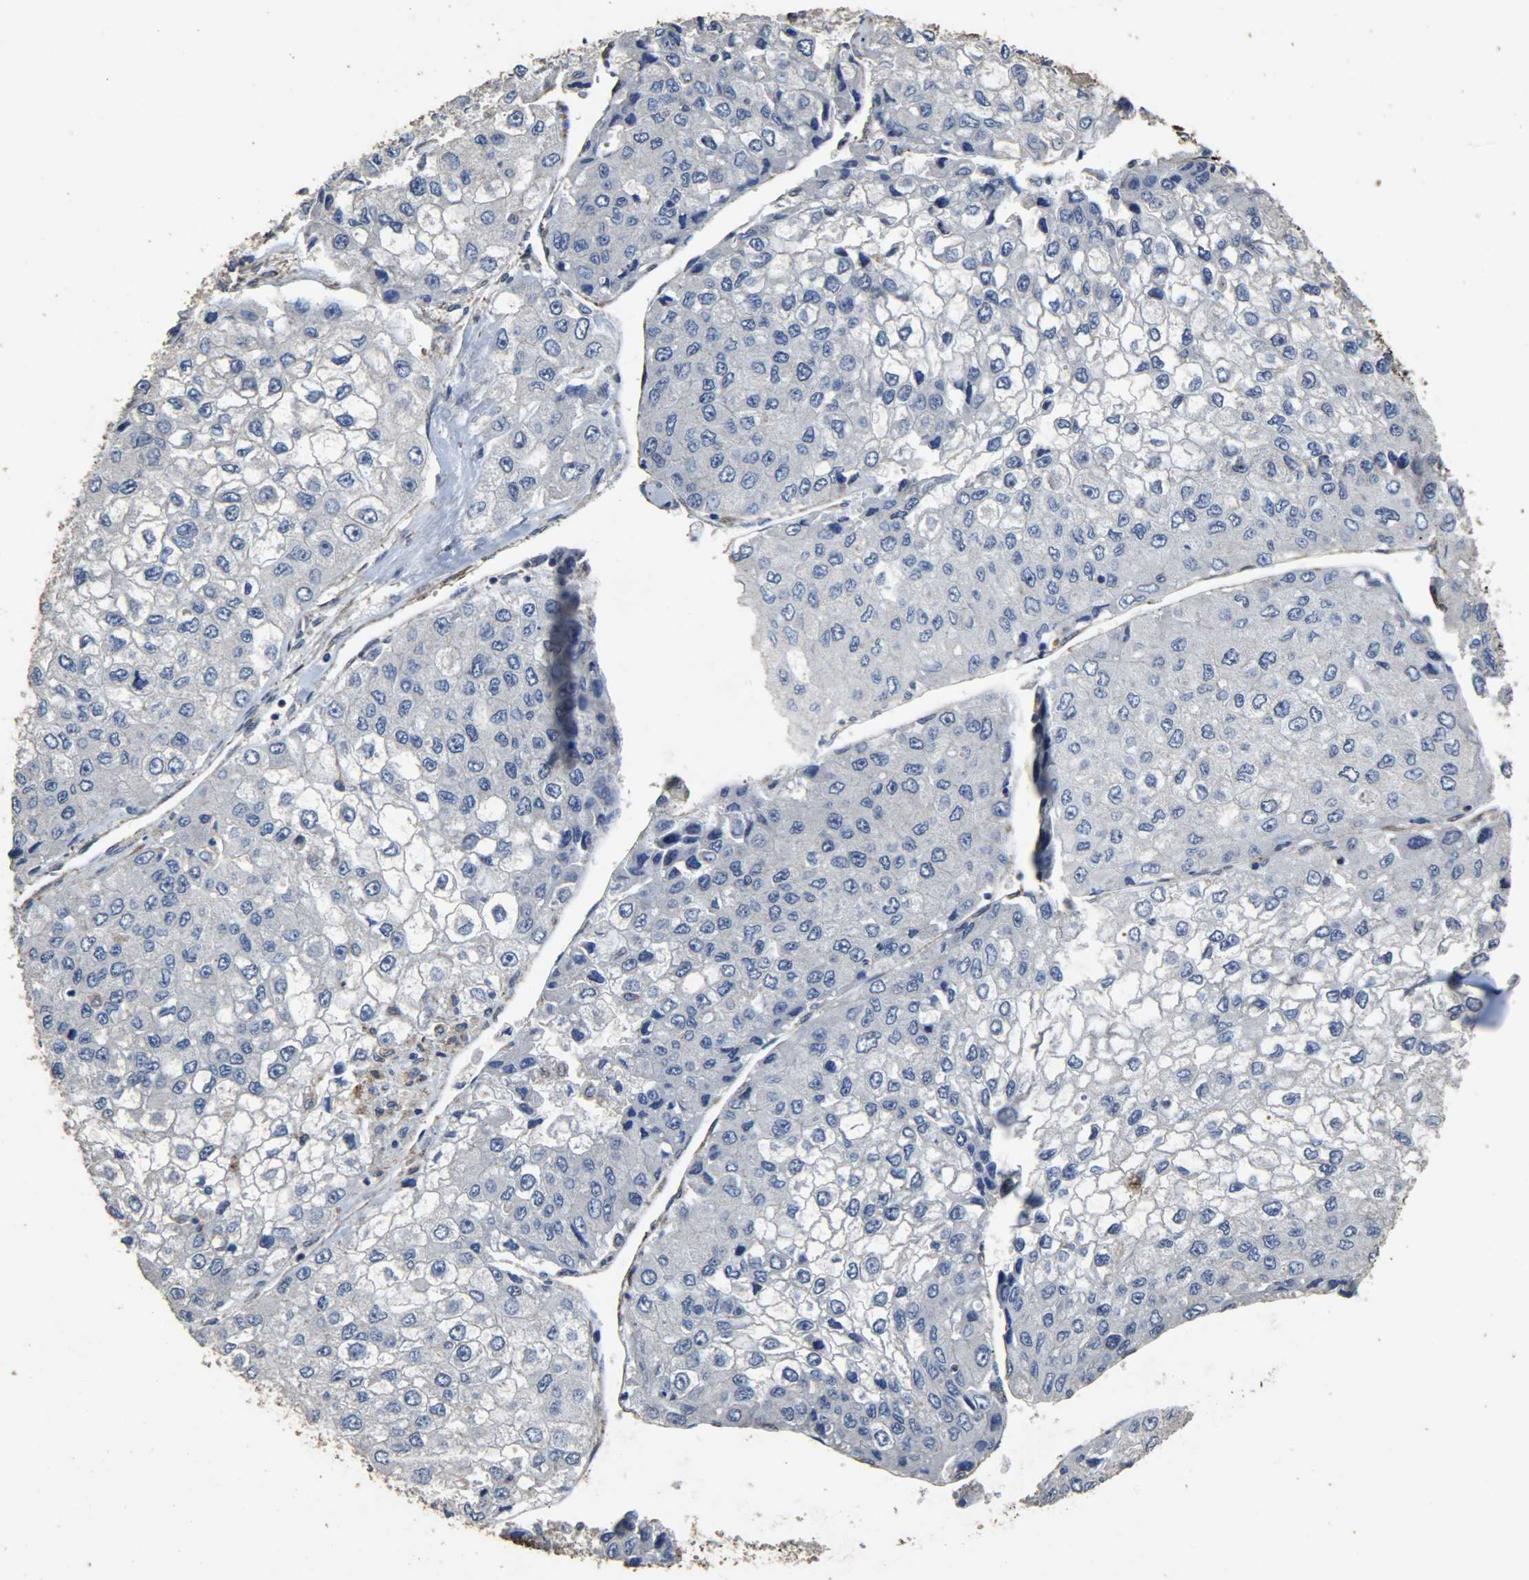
{"staining": {"intensity": "negative", "quantity": "none", "location": "none"}, "tissue": "liver cancer", "cell_type": "Tumor cells", "image_type": "cancer", "snomed": [{"axis": "morphology", "description": "Carcinoma, Hepatocellular, NOS"}, {"axis": "topography", "description": "Liver"}], "caption": "IHC of liver hepatocellular carcinoma demonstrates no expression in tumor cells.", "gene": "TPM4", "patient": {"sex": "female", "age": 66}}